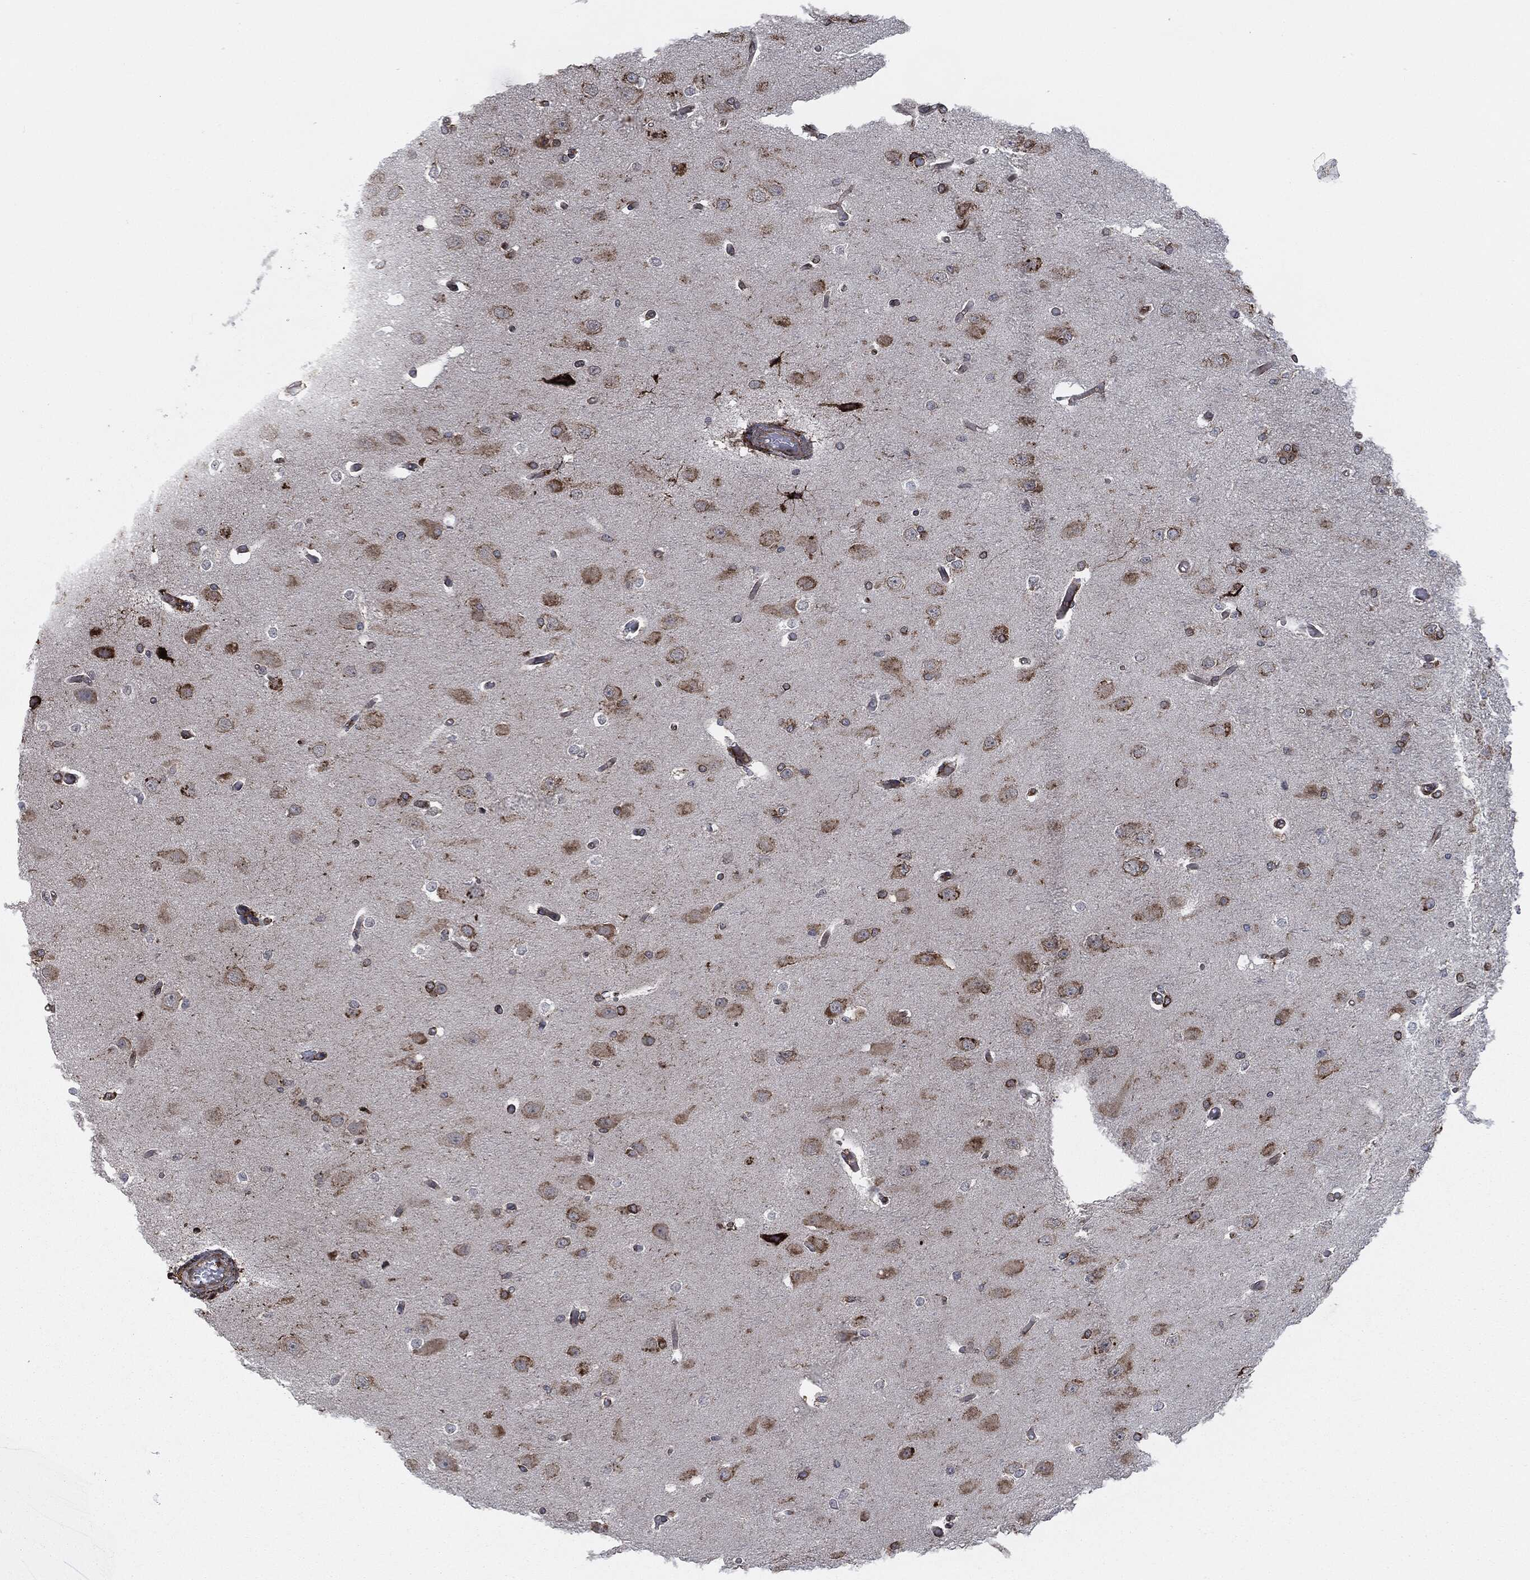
{"staining": {"intensity": "negative", "quantity": "none", "location": "none"}, "tissue": "cerebral cortex", "cell_type": "Endothelial cells", "image_type": "normal", "snomed": [{"axis": "morphology", "description": "Normal tissue, NOS"}, {"axis": "morphology", "description": "Inflammation, NOS"}, {"axis": "topography", "description": "Cerebral cortex"}], "caption": "The immunohistochemistry (IHC) histopathology image has no significant staining in endothelial cells of cerebral cortex.", "gene": "CALR", "patient": {"sex": "male", "age": 6}}